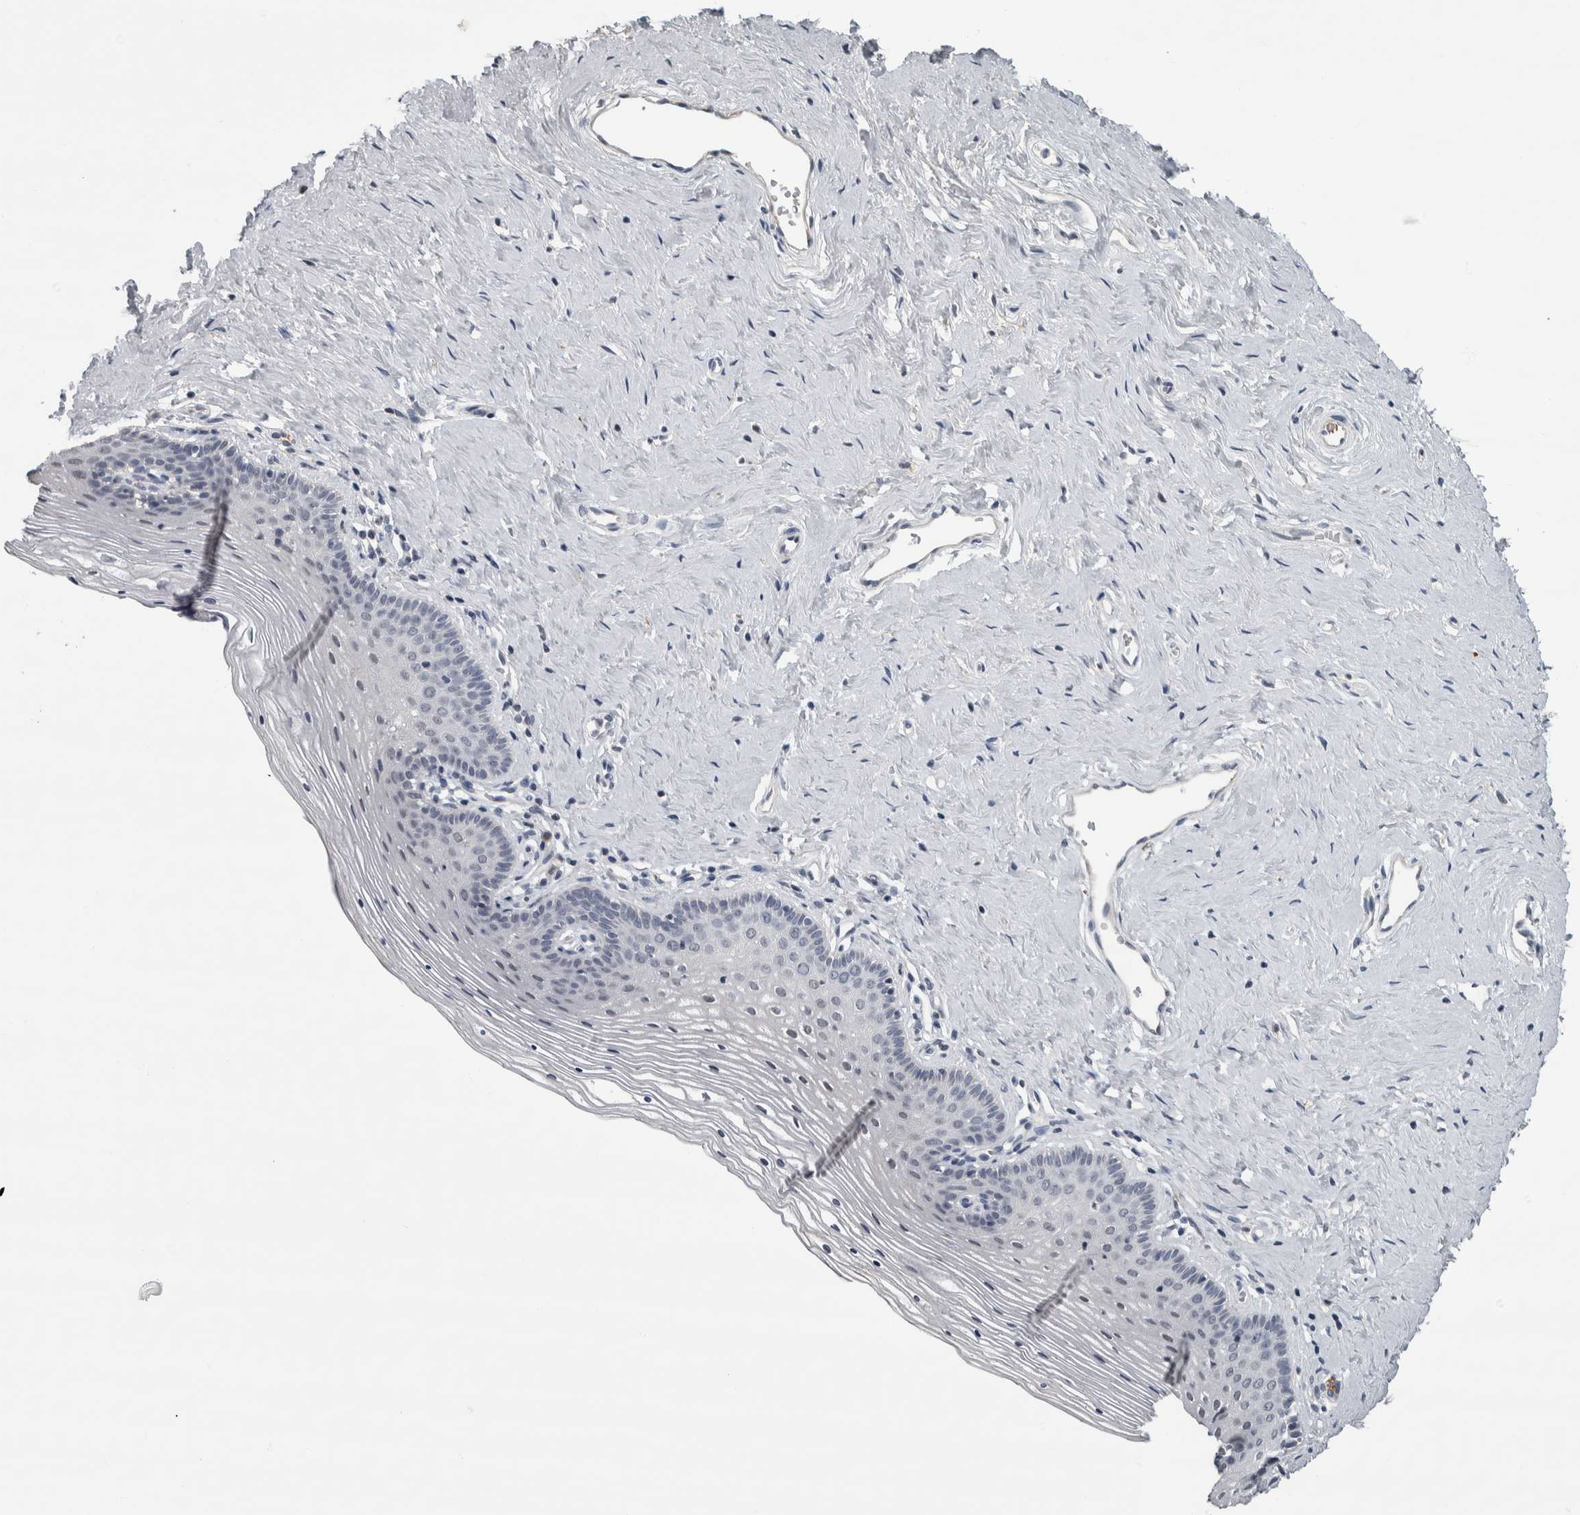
{"staining": {"intensity": "negative", "quantity": "none", "location": "none"}, "tissue": "vagina", "cell_type": "Squamous epithelial cells", "image_type": "normal", "snomed": [{"axis": "morphology", "description": "Normal tissue, NOS"}, {"axis": "topography", "description": "Vagina"}], "caption": "Immunohistochemistry histopathology image of unremarkable vagina: vagina stained with DAB (3,3'-diaminobenzidine) shows no significant protein staining in squamous epithelial cells. The staining was performed using DAB to visualize the protein expression in brown, while the nuclei were stained in blue with hematoxylin (Magnification: 20x).", "gene": "CAVIN4", "patient": {"sex": "female", "age": 32}}